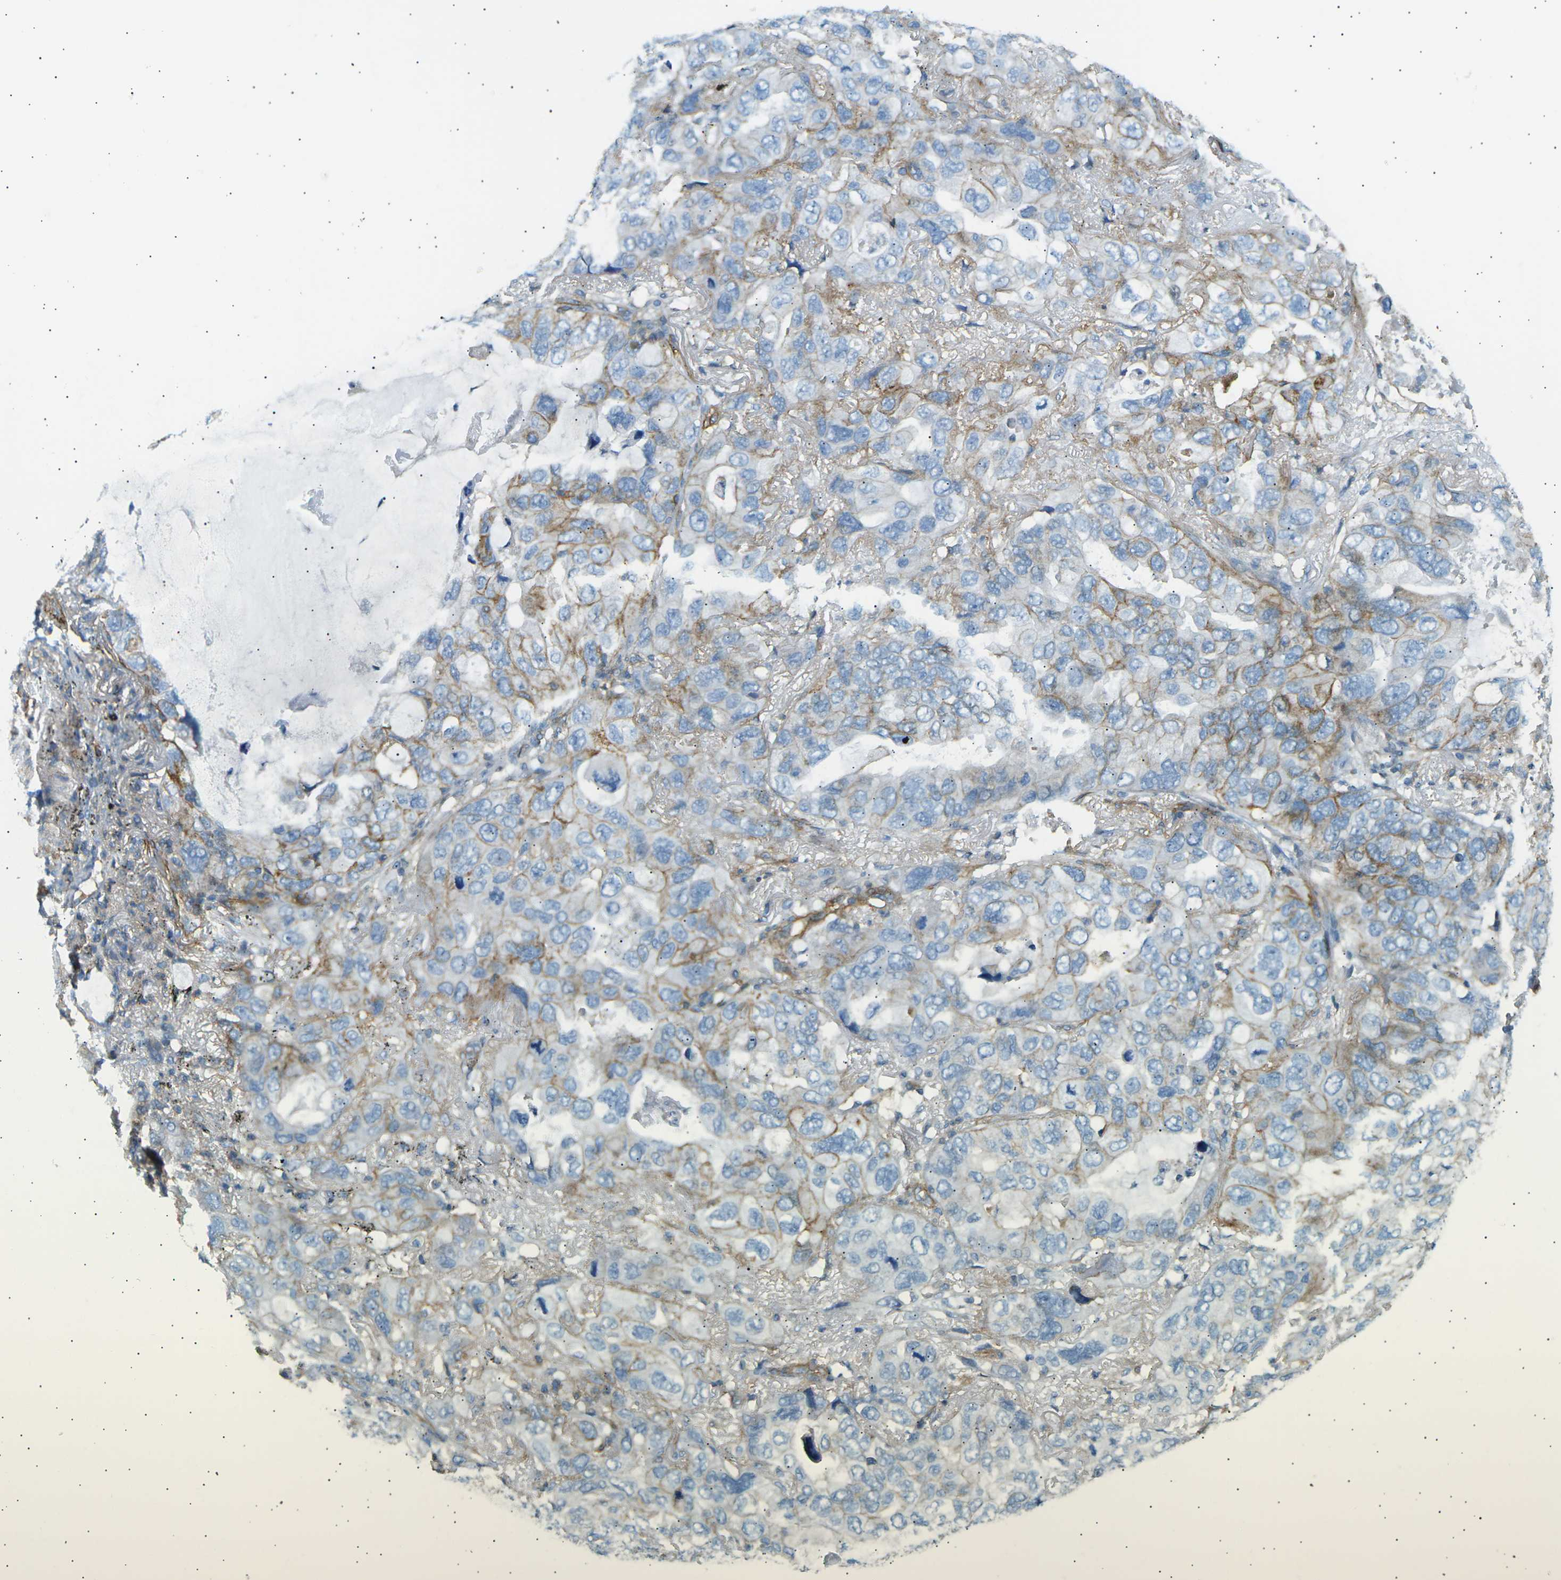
{"staining": {"intensity": "moderate", "quantity": "<25%", "location": "cytoplasmic/membranous"}, "tissue": "lung cancer", "cell_type": "Tumor cells", "image_type": "cancer", "snomed": [{"axis": "morphology", "description": "Squamous cell carcinoma, NOS"}, {"axis": "topography", "description": "Lung"}], "caption": "About <25% of tumor cells in human lung squamous cell carcinoma reveal moderate cytoplasmic/membranous protein staining as visualized by brown immunohistochemical staining.", "gene": "ATP2B4", "patient": {"sex": "female", "age": 73}}